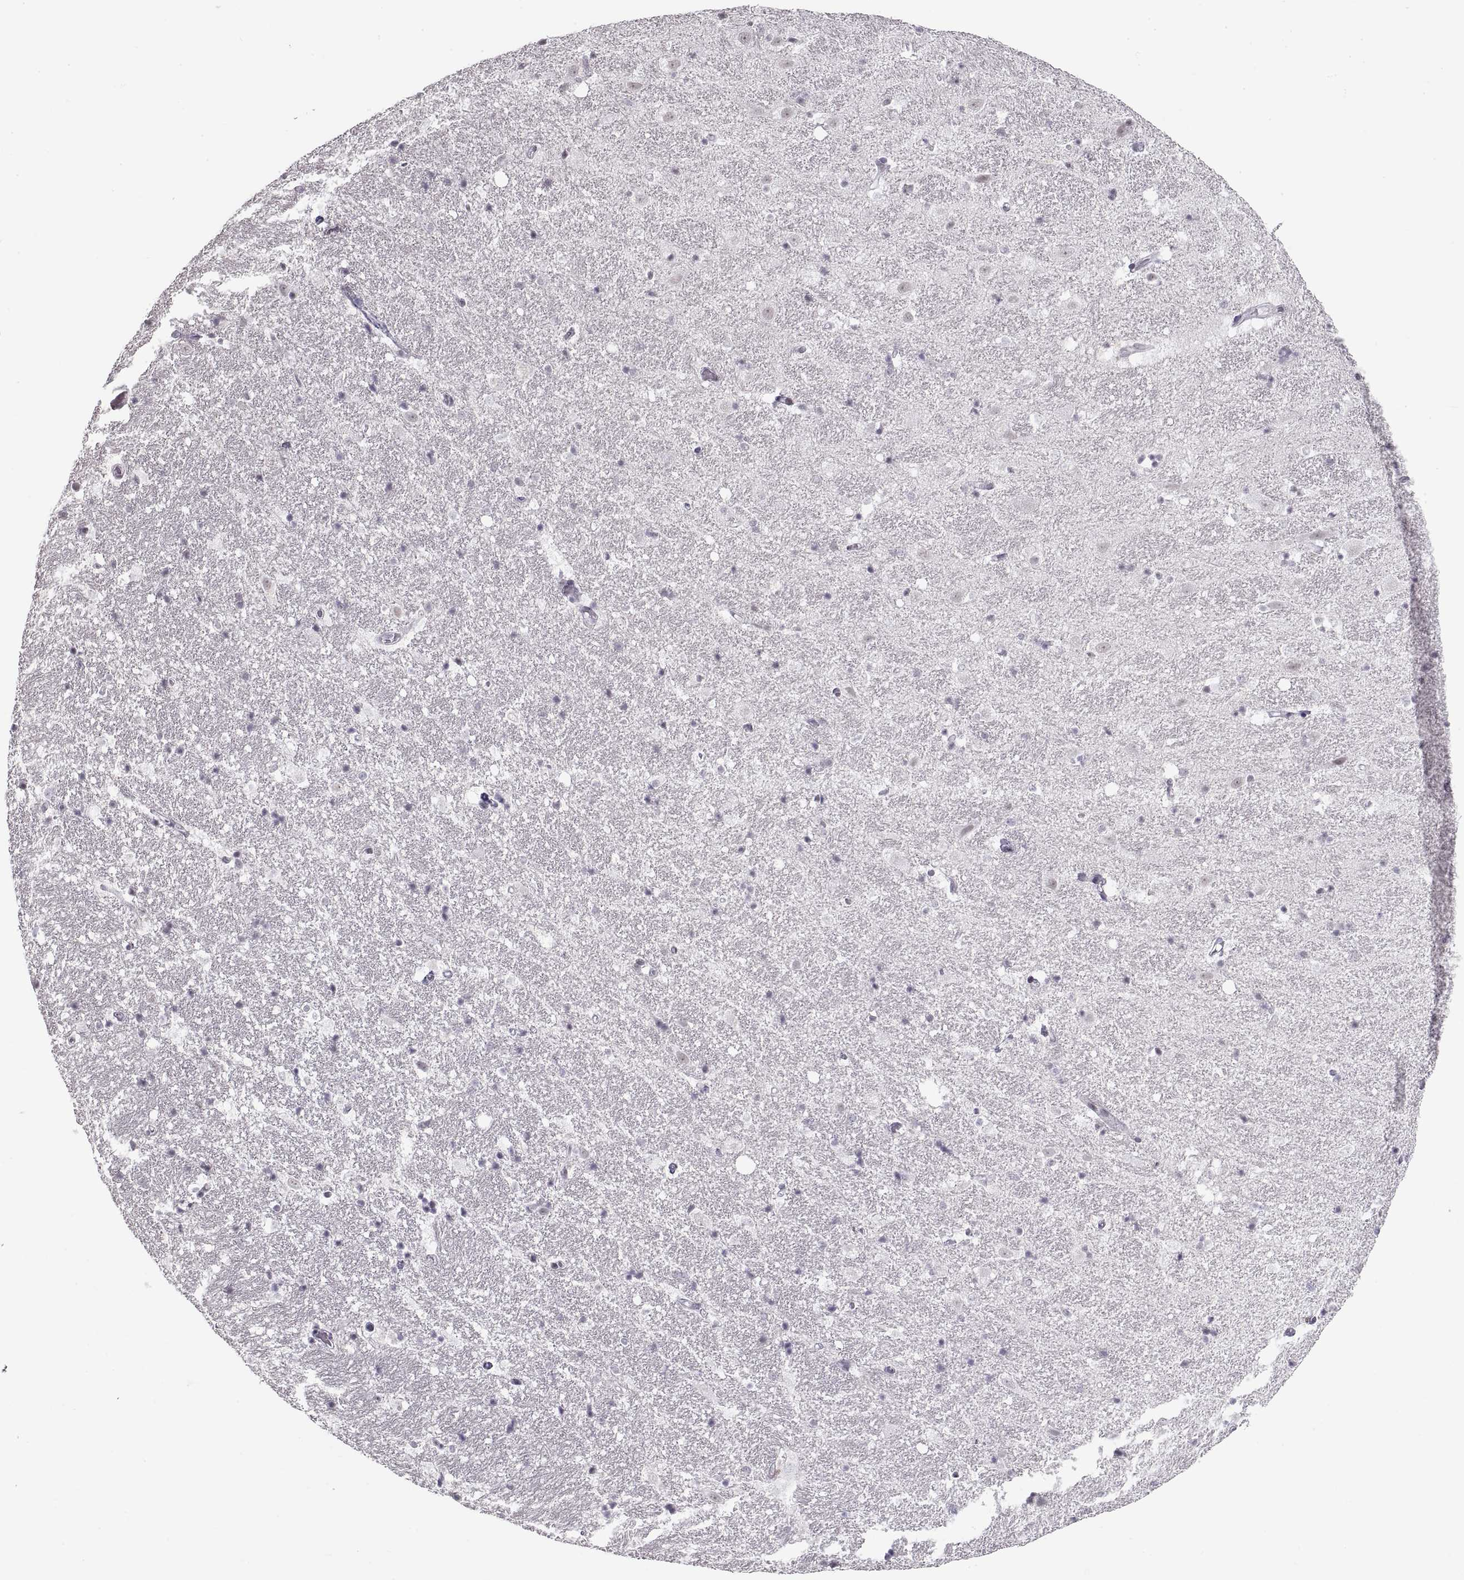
{"staining": {"intensity": "negative", "quantity": "none", "location": "none"}, "tissue": "hippocampus", "cell_type": "Glial cells", "image_type": "normal", "snomed": [{"axis": "morphology", "description": "Normal tissue, NOS"}, {"axis": "topography", "description": "Hippocampus"}], "caption": "The photomicrograph shows no staining of glial cells in normal hippocampus.", "gene": "NANOS3", "patient": {"sex": "male", "age": 49}}